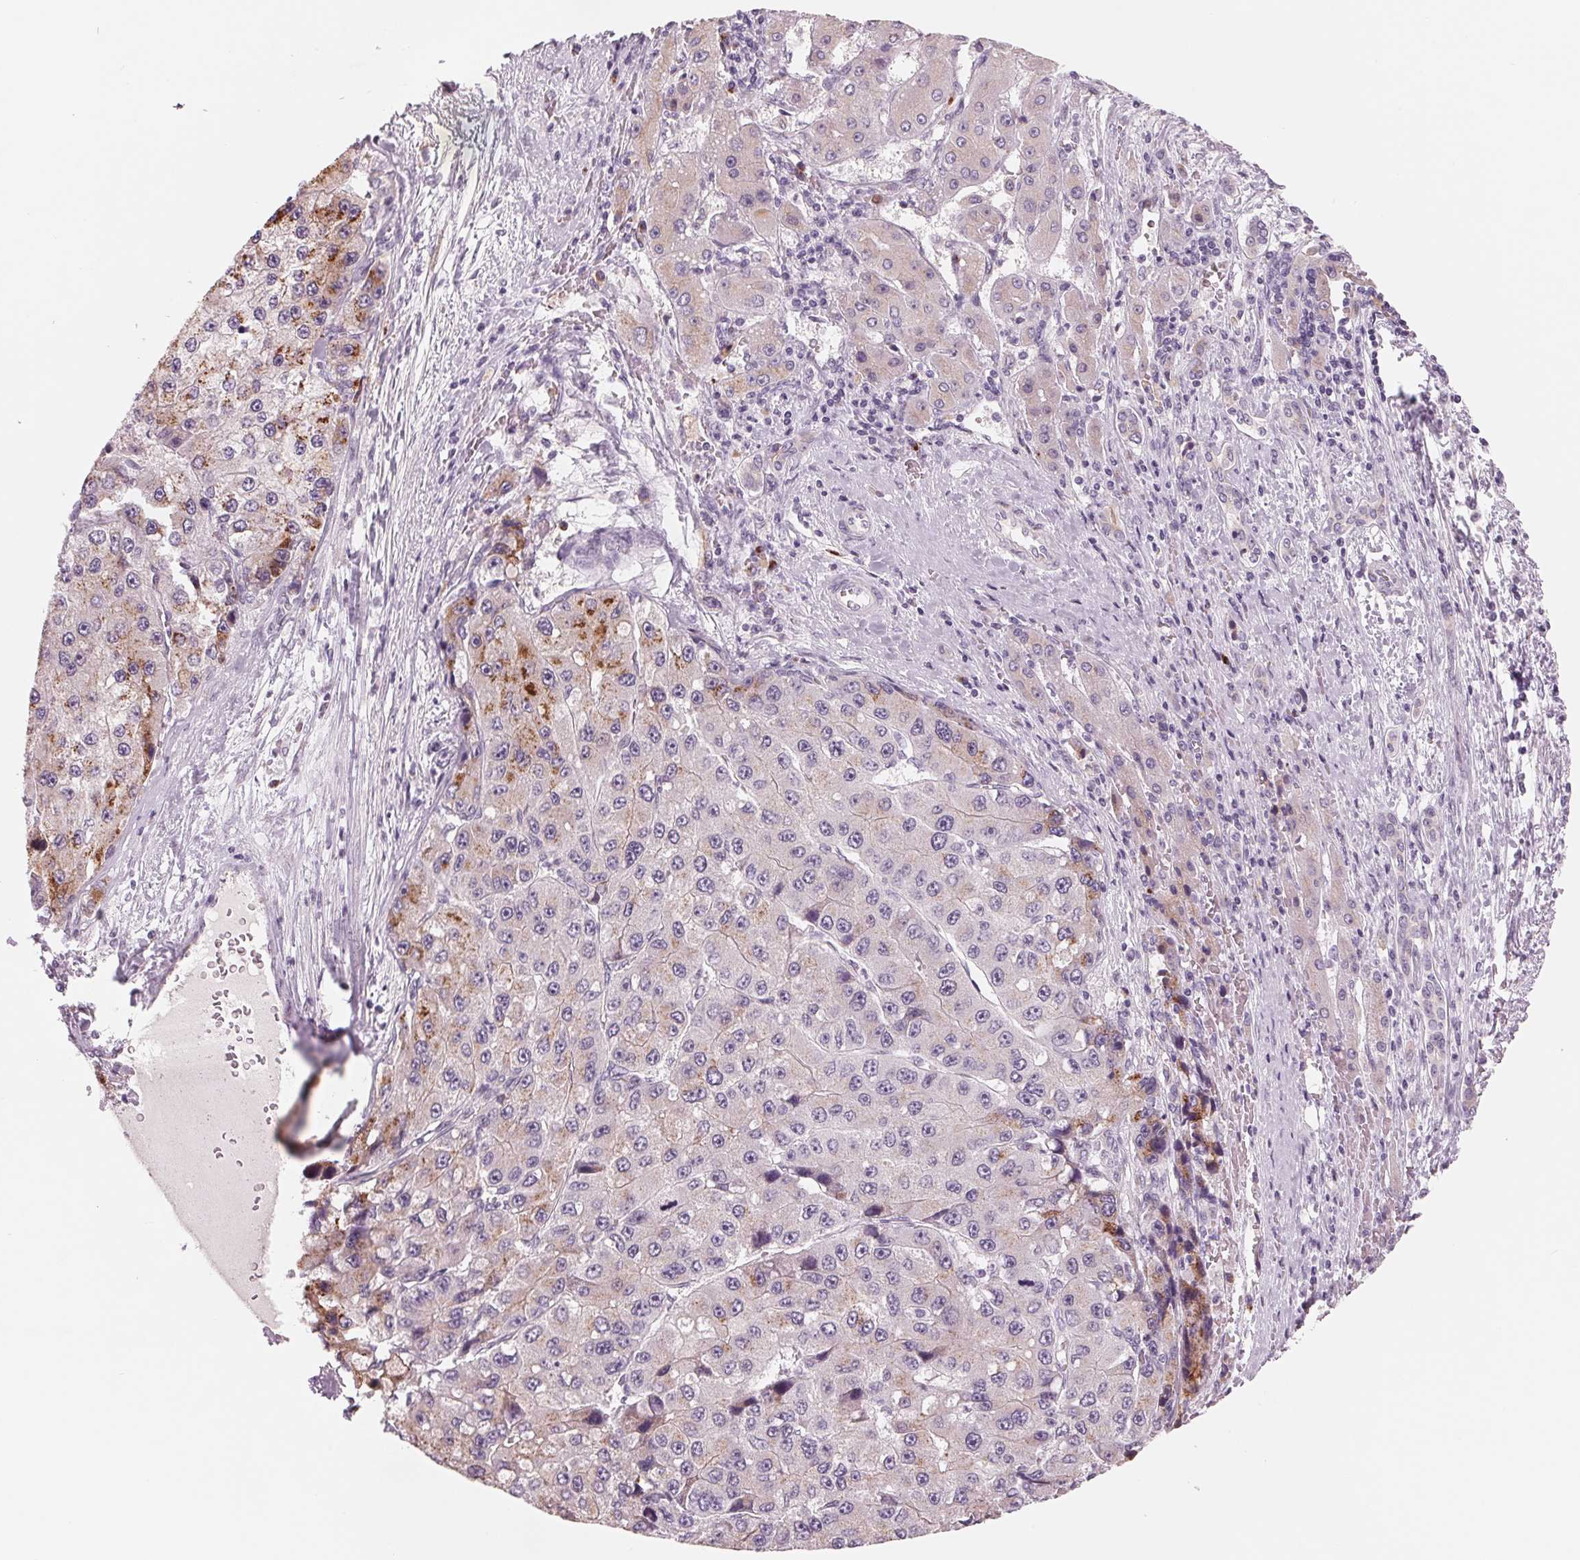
{"staining": {"intensity": "moderate", "quantity": "<25%", "location": "cytoplasmic/membranous"}, "tissue": "liver cancer", "cell_type": "Tumor cells", "image_type": "cancer", "snomed": [{"axis": "morphology", "description": "Carcinoma, Hepatocellular, NOS"}, {"axis": "topography", "description": "Liver"}], "caption": "Moderate cytoplasmic/membranous protein positivity is identified in approximately <25% of tumor cells in liver cancer (hepatocellular carcinoma).", "gene": "IL9R", "patient": {"sex": "female", "age": 73}}